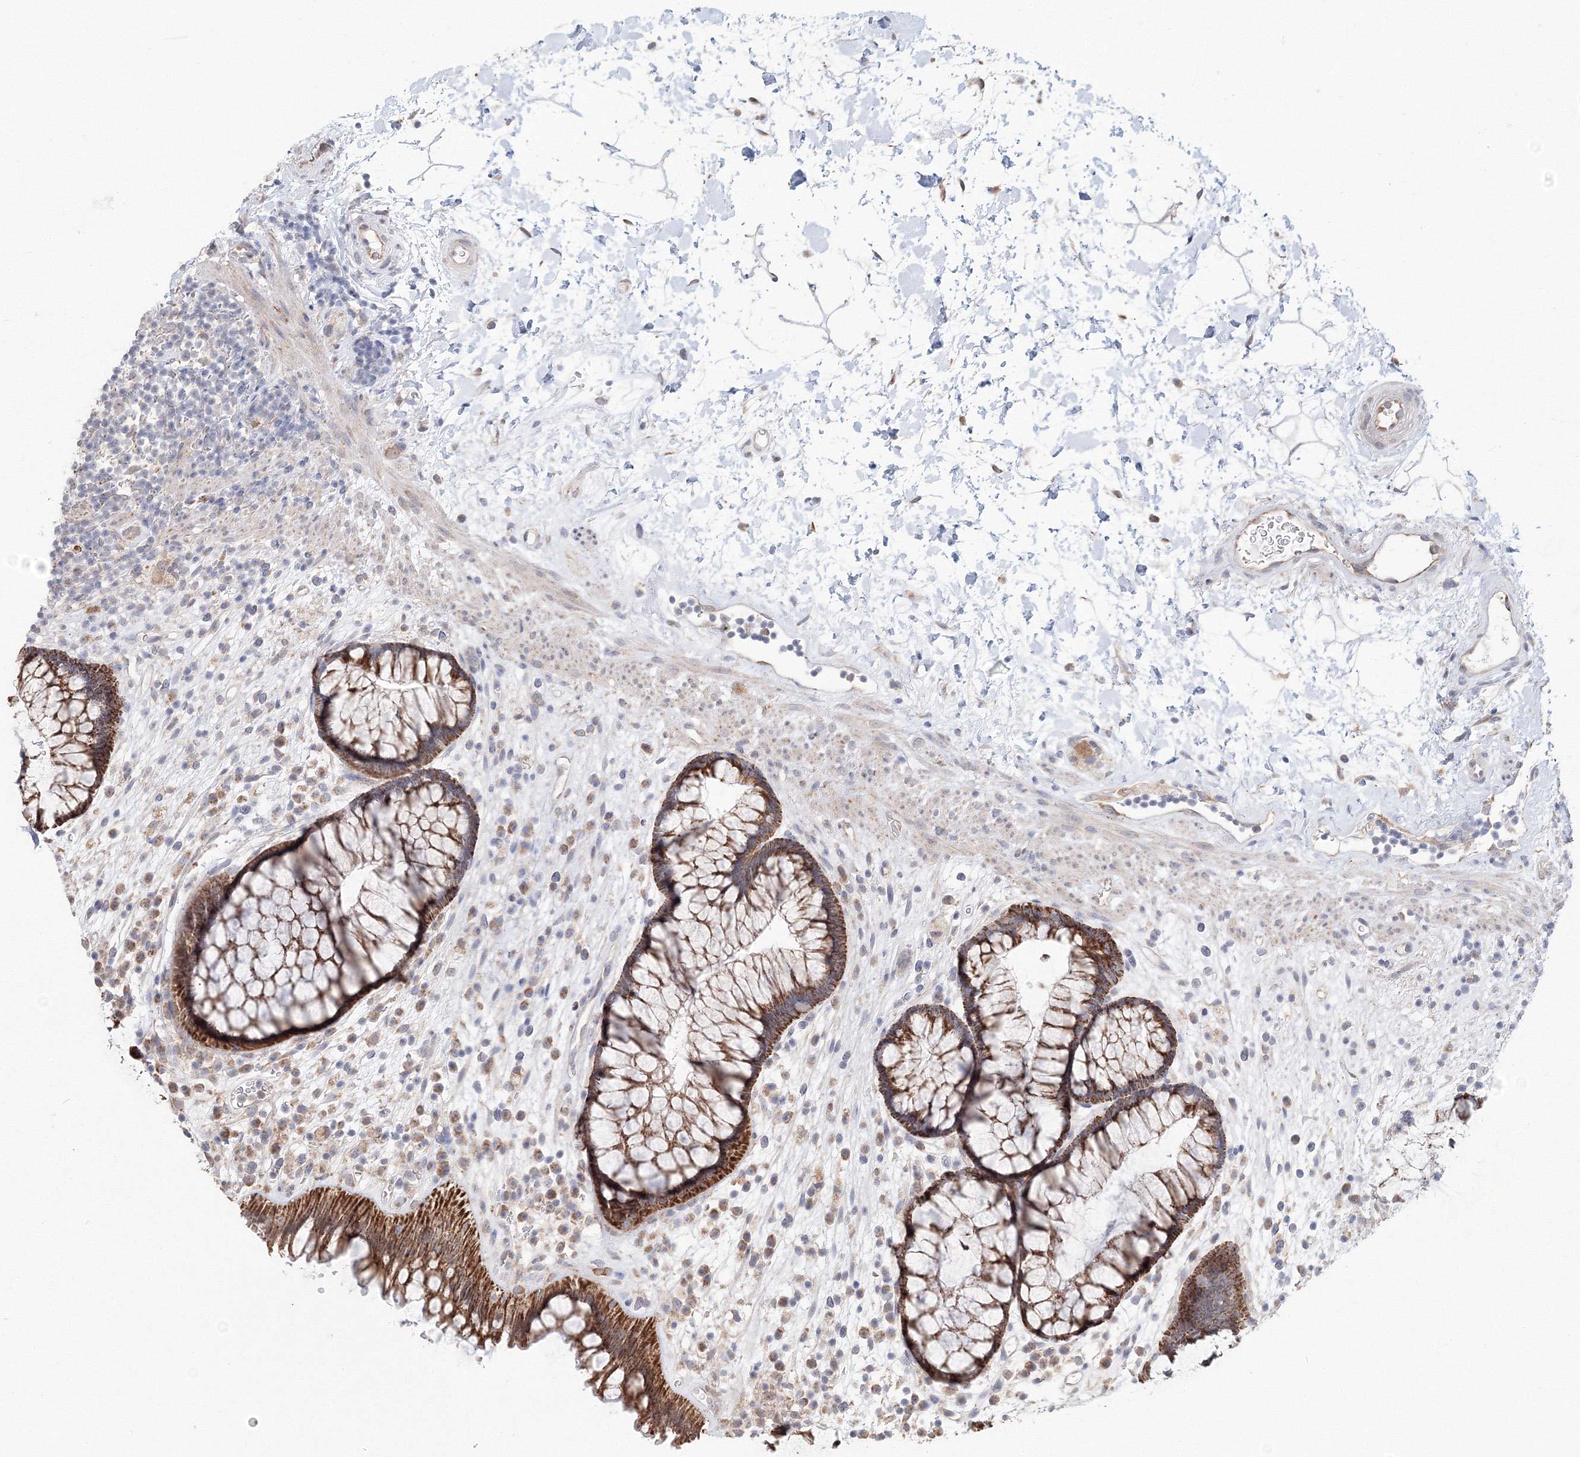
{"staining": {"intensity": "strong", "quantity": ">75%", "location": "cytoplasmic/membranous"}, "tissue": "rectum", "cell_type": "Glandular cells", "image_type": "normal", "snomed": [{"axis": "morphology", "description": "Normal tissue, NOS"}, {"axis": "topography", "description": "Rectum"}], "caption": "A high-resolution image shows immunohistochemistry (IHC) staining of unremarkable rectum, which demonstrates strong cytoplasmic/membranous staining in about >75% of glandular cells.", "gene": "DHRS12", "patient": {"sex": "male", "age": 51}}